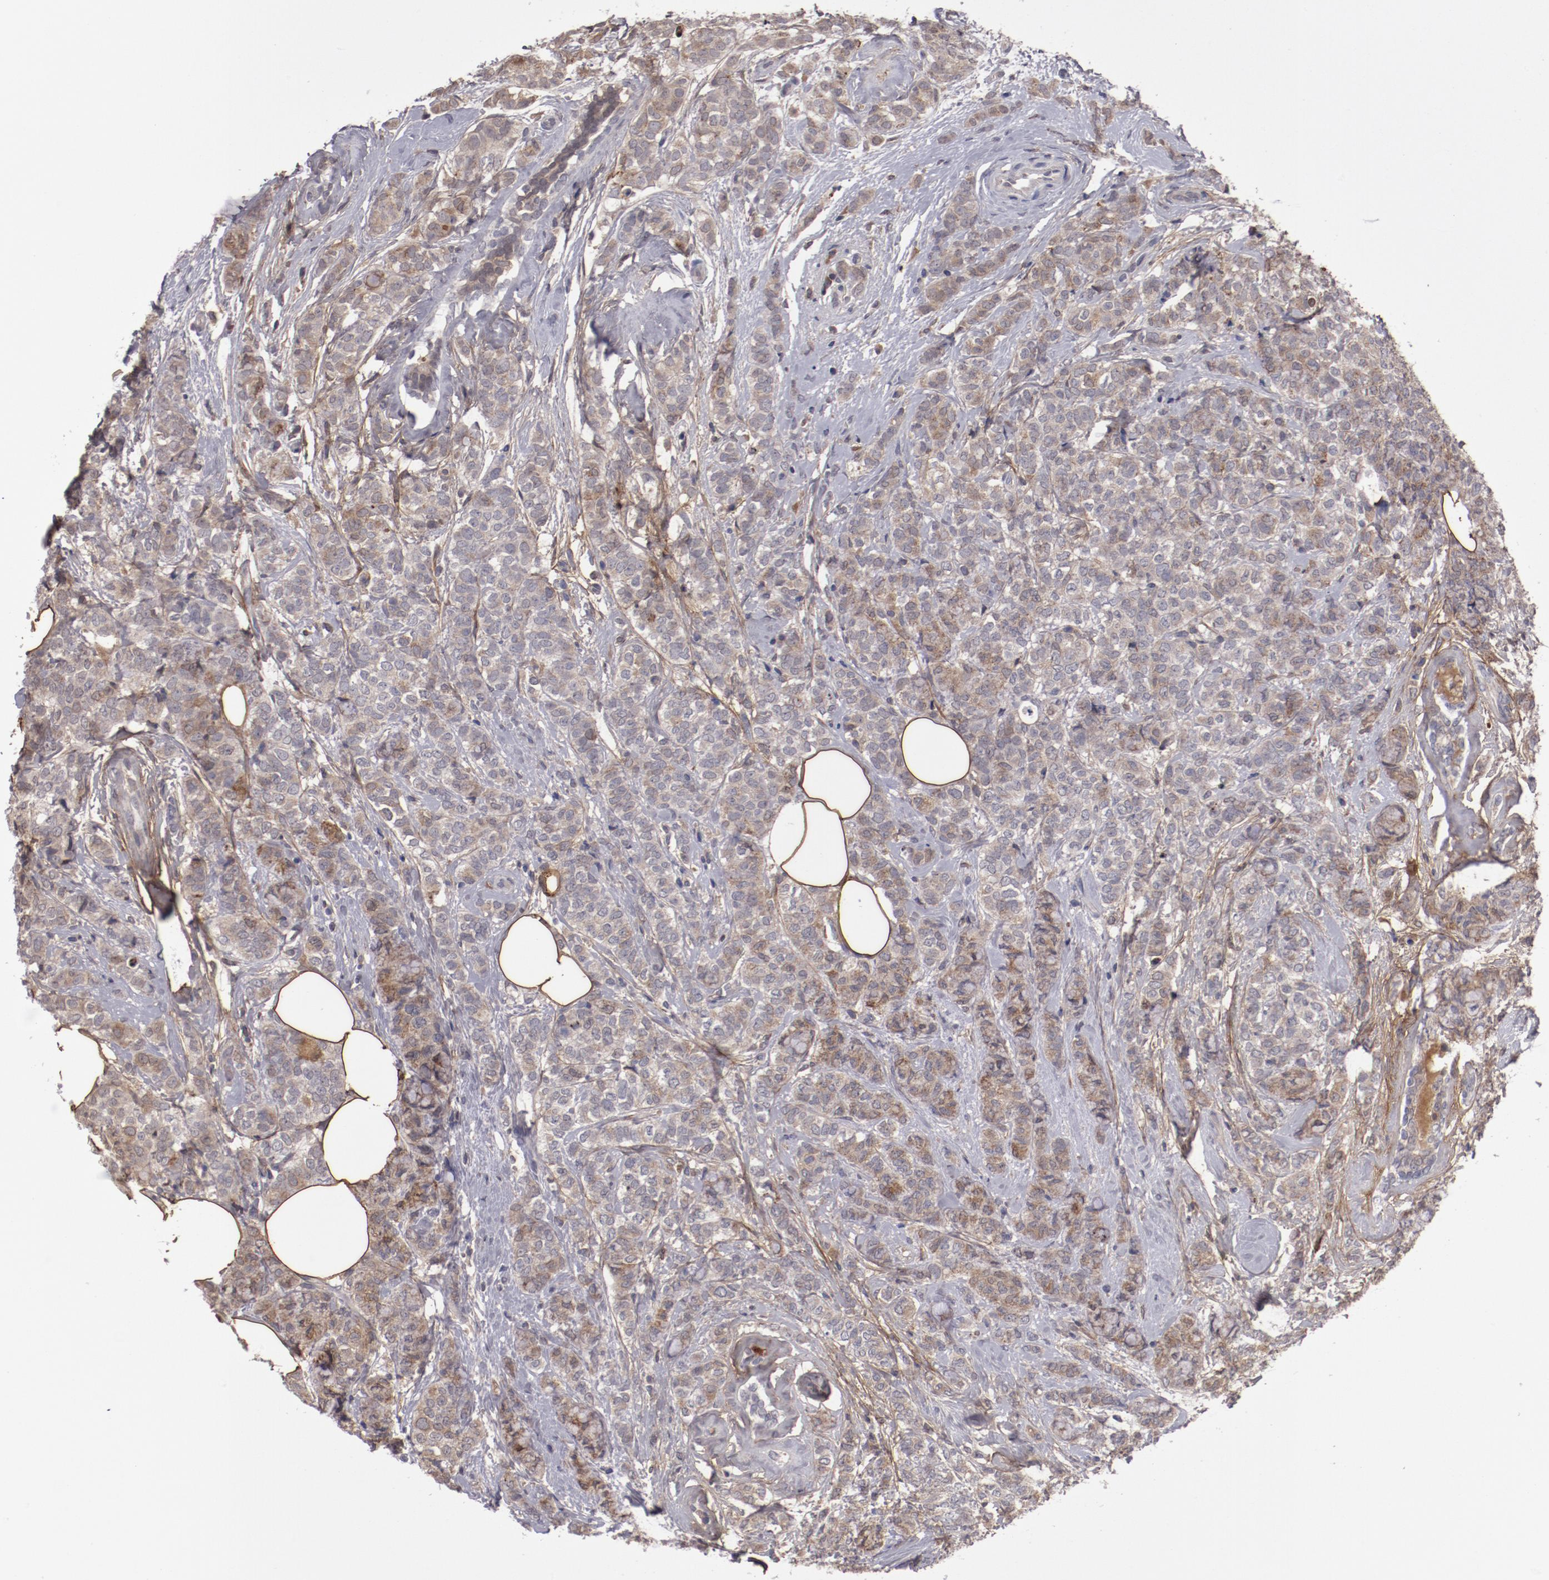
{"staining": {"intensity": "weak", "quantity": ">75%", "location": "cytoplasmic/membranous"}, "tissue": "breast cancer", "cell_type": "Tumor cells", "image_type": "cancer", "snomed": [{"axis": "morphology", "description": "Lobular carcinoma"}, {"axis": "topography", "description": "Breast"}], "caption": "A histopathology image of human breast lobular carcinoma stained for a protein exhibits weak cytoplasmic/membranous brown staining in tumor cells.", "gene": "IL12A", "patient": {"sex": "female", "age": 60}}